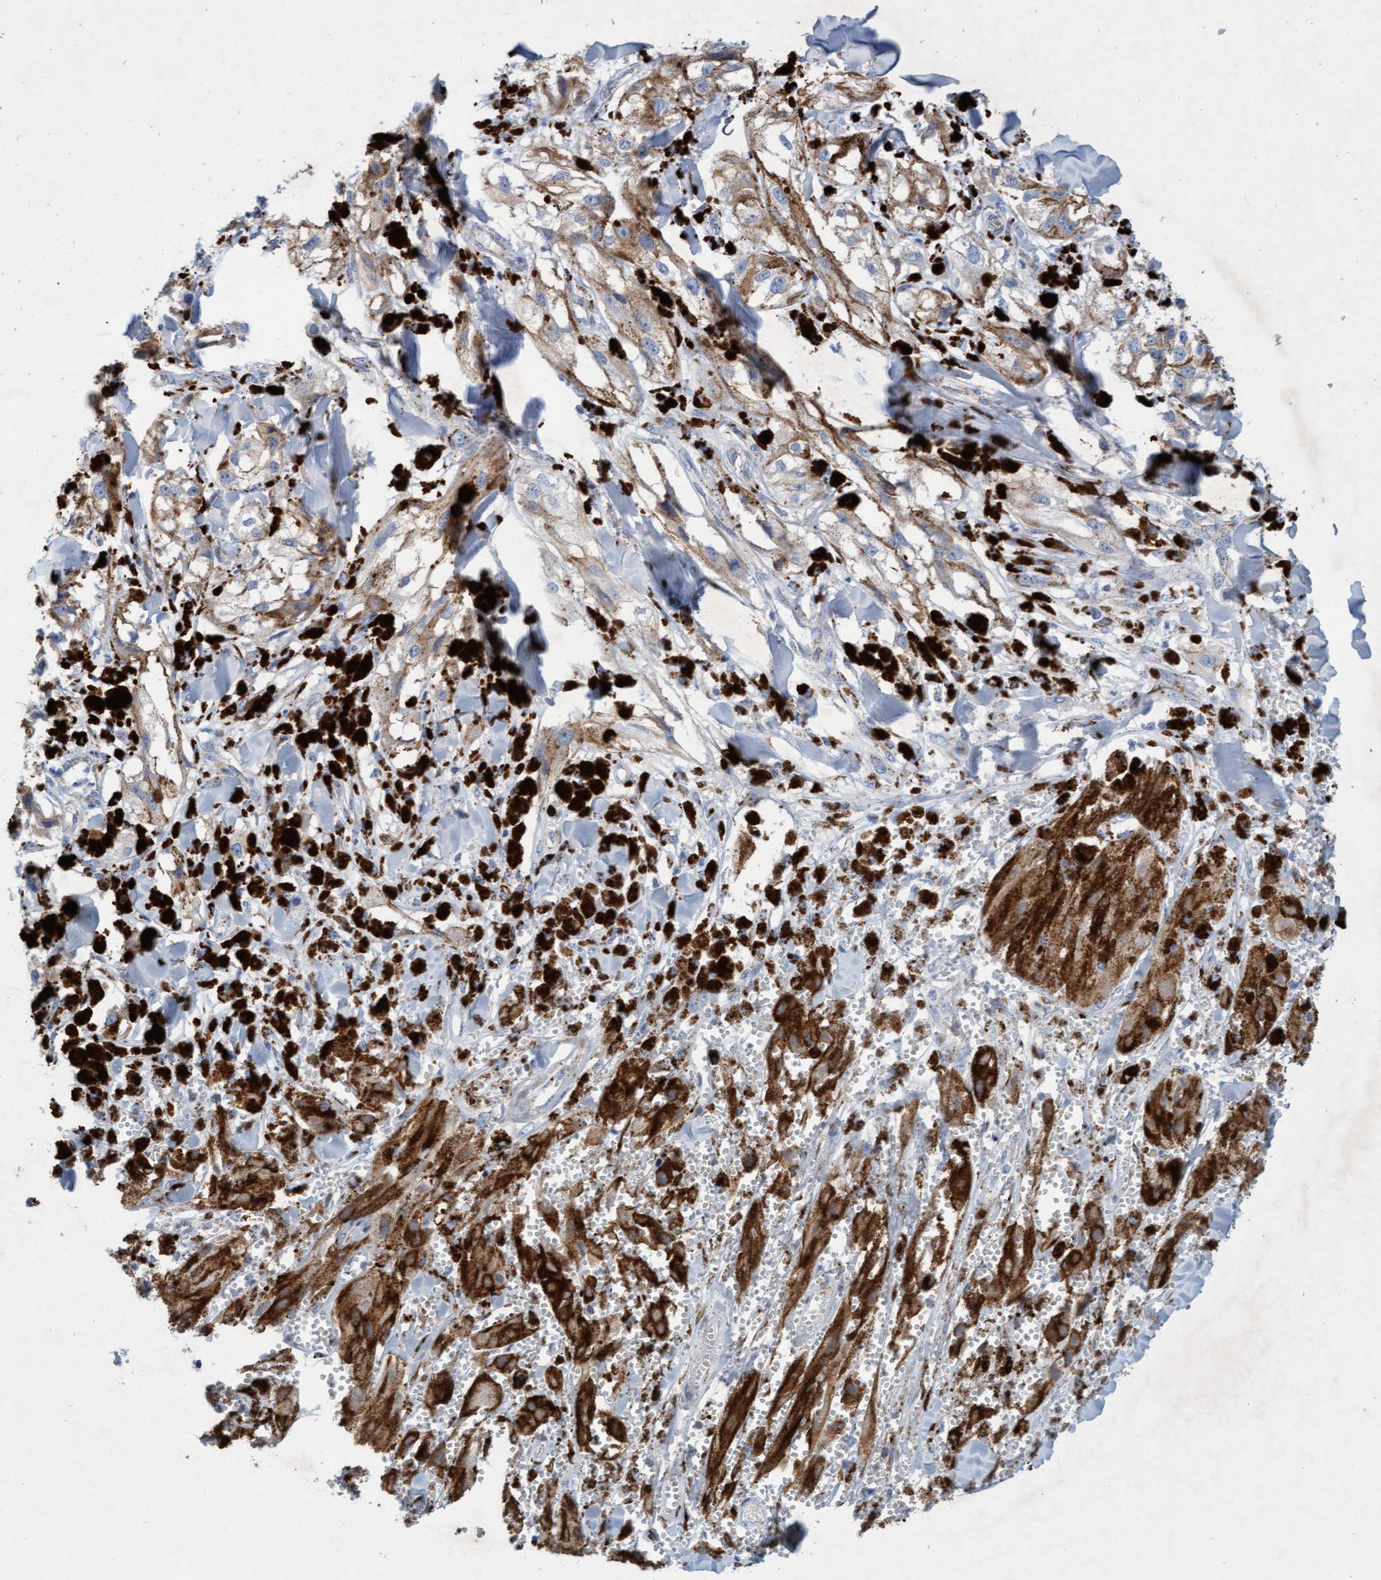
{"staining": {"intensity": "moderate", "quantity": ">75%", "location": "cytoplasmic/membranous"}, "tissue": "melanoma", "cell_type": "Tumor cells", "image_type": "cancer", "snomed": [{"axis": "morphology", "description": "Malignant melanoma, NOS"}, {"axis": "topography", "description": "Skin"}], "caption": "Immunohistochemical staining of human melanoma shows medium levels of moderate cytoplasmic/membranous staining in approximately >75% of tumor cells.", "gene": "SGSH", "patient": {"sex": "male", "age": 88}}